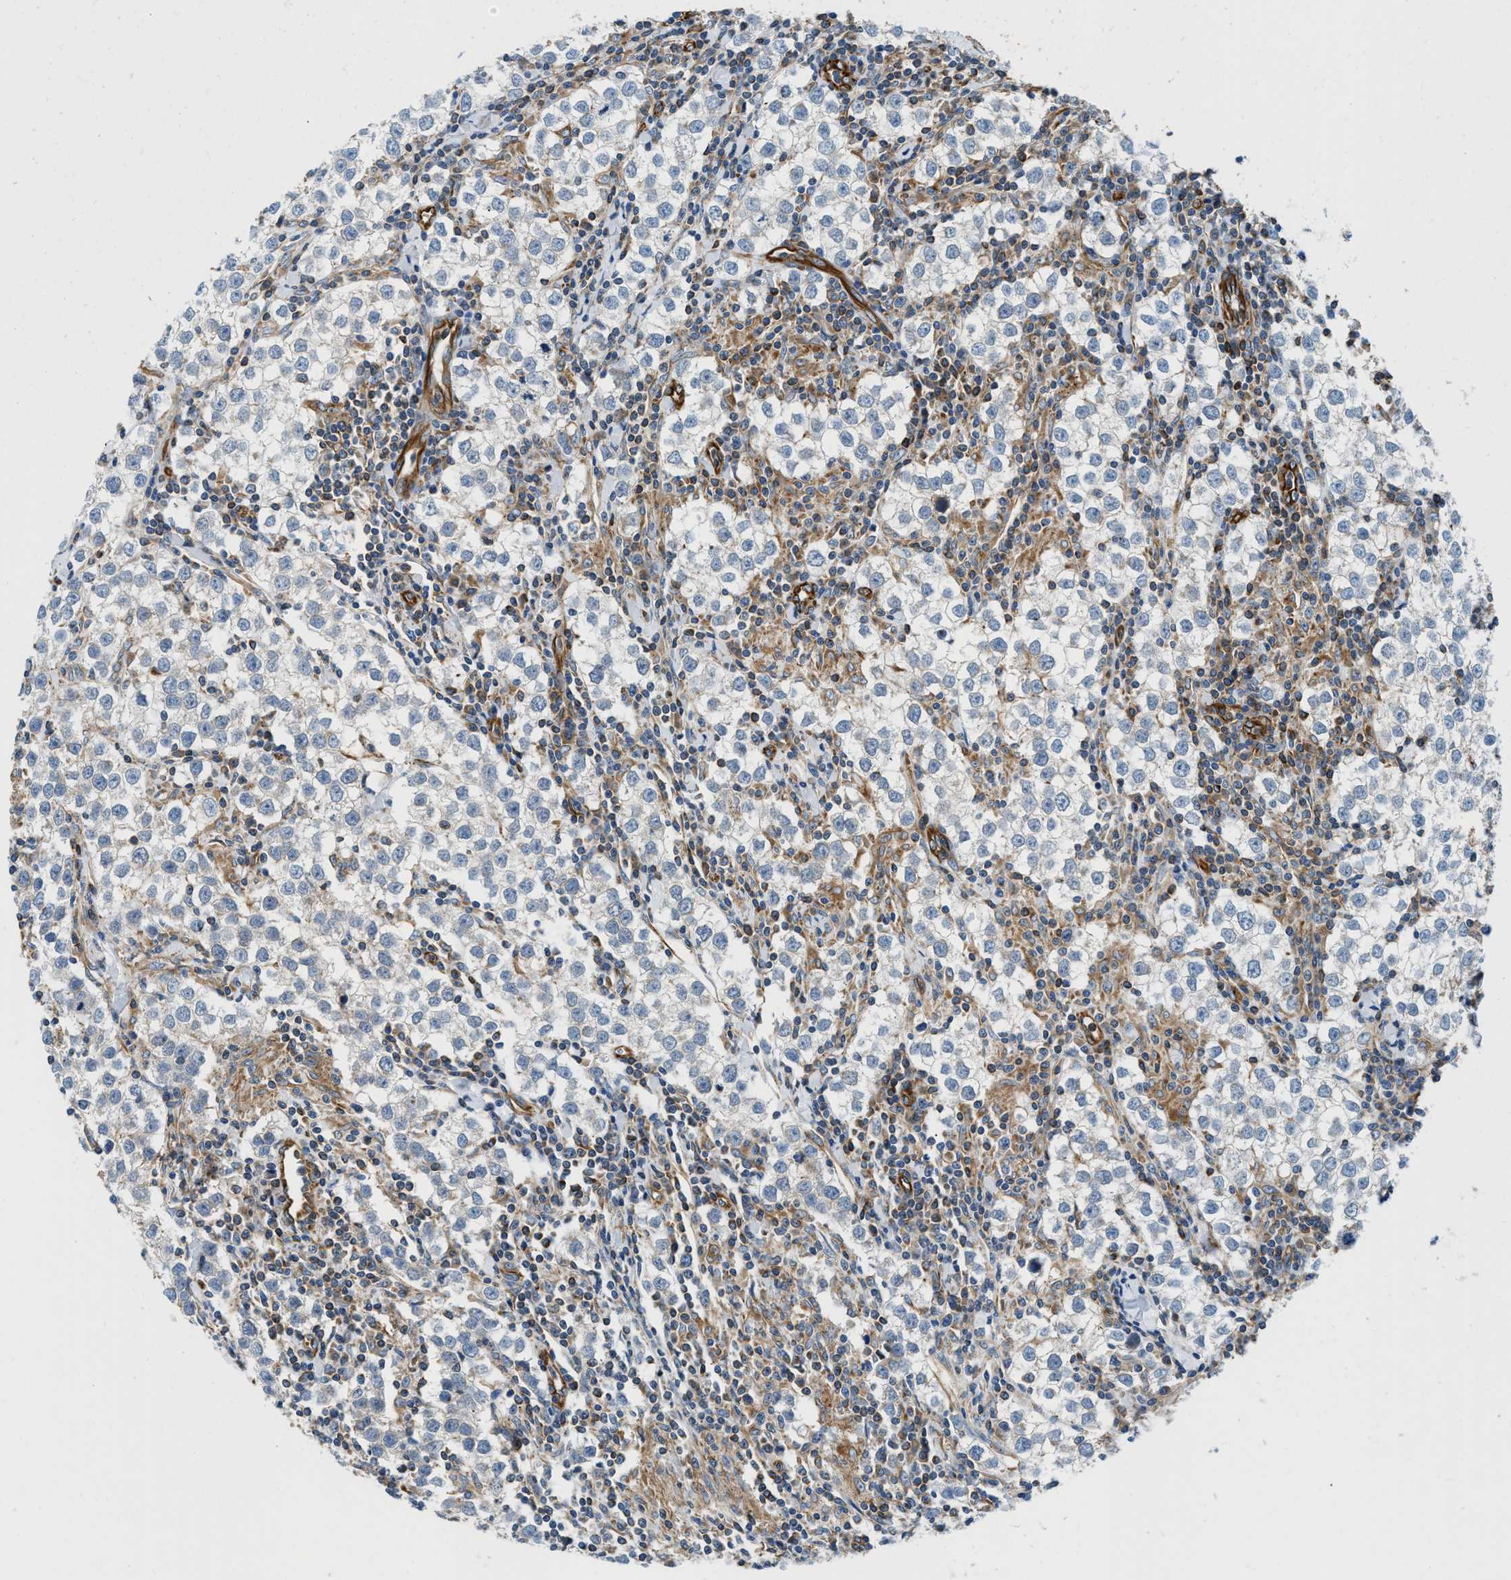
{"staining": {"intensity": "negative", "quantity": "none", "location": "none"}, "tissue": "testis cancer", "cell_type": "Tumor cells", "image_type": "cancer", "snomed": [{"axis": "morphology", "description": "Seminoma, NOS"}, {"axis": "morphology", "description": "Carcinoma, Embryonal, NOS"}, {"axis": "topography", "description": "Testis"}], "caption": "There is no significant staining in tumor cells of testis cancer (embryonal carcinoma). (DAB immunohistochemistry (IHC) with hematoxylin counter stain).", "gene": "HSD17B12", "patient": {"sex": "male", "age": 36}}